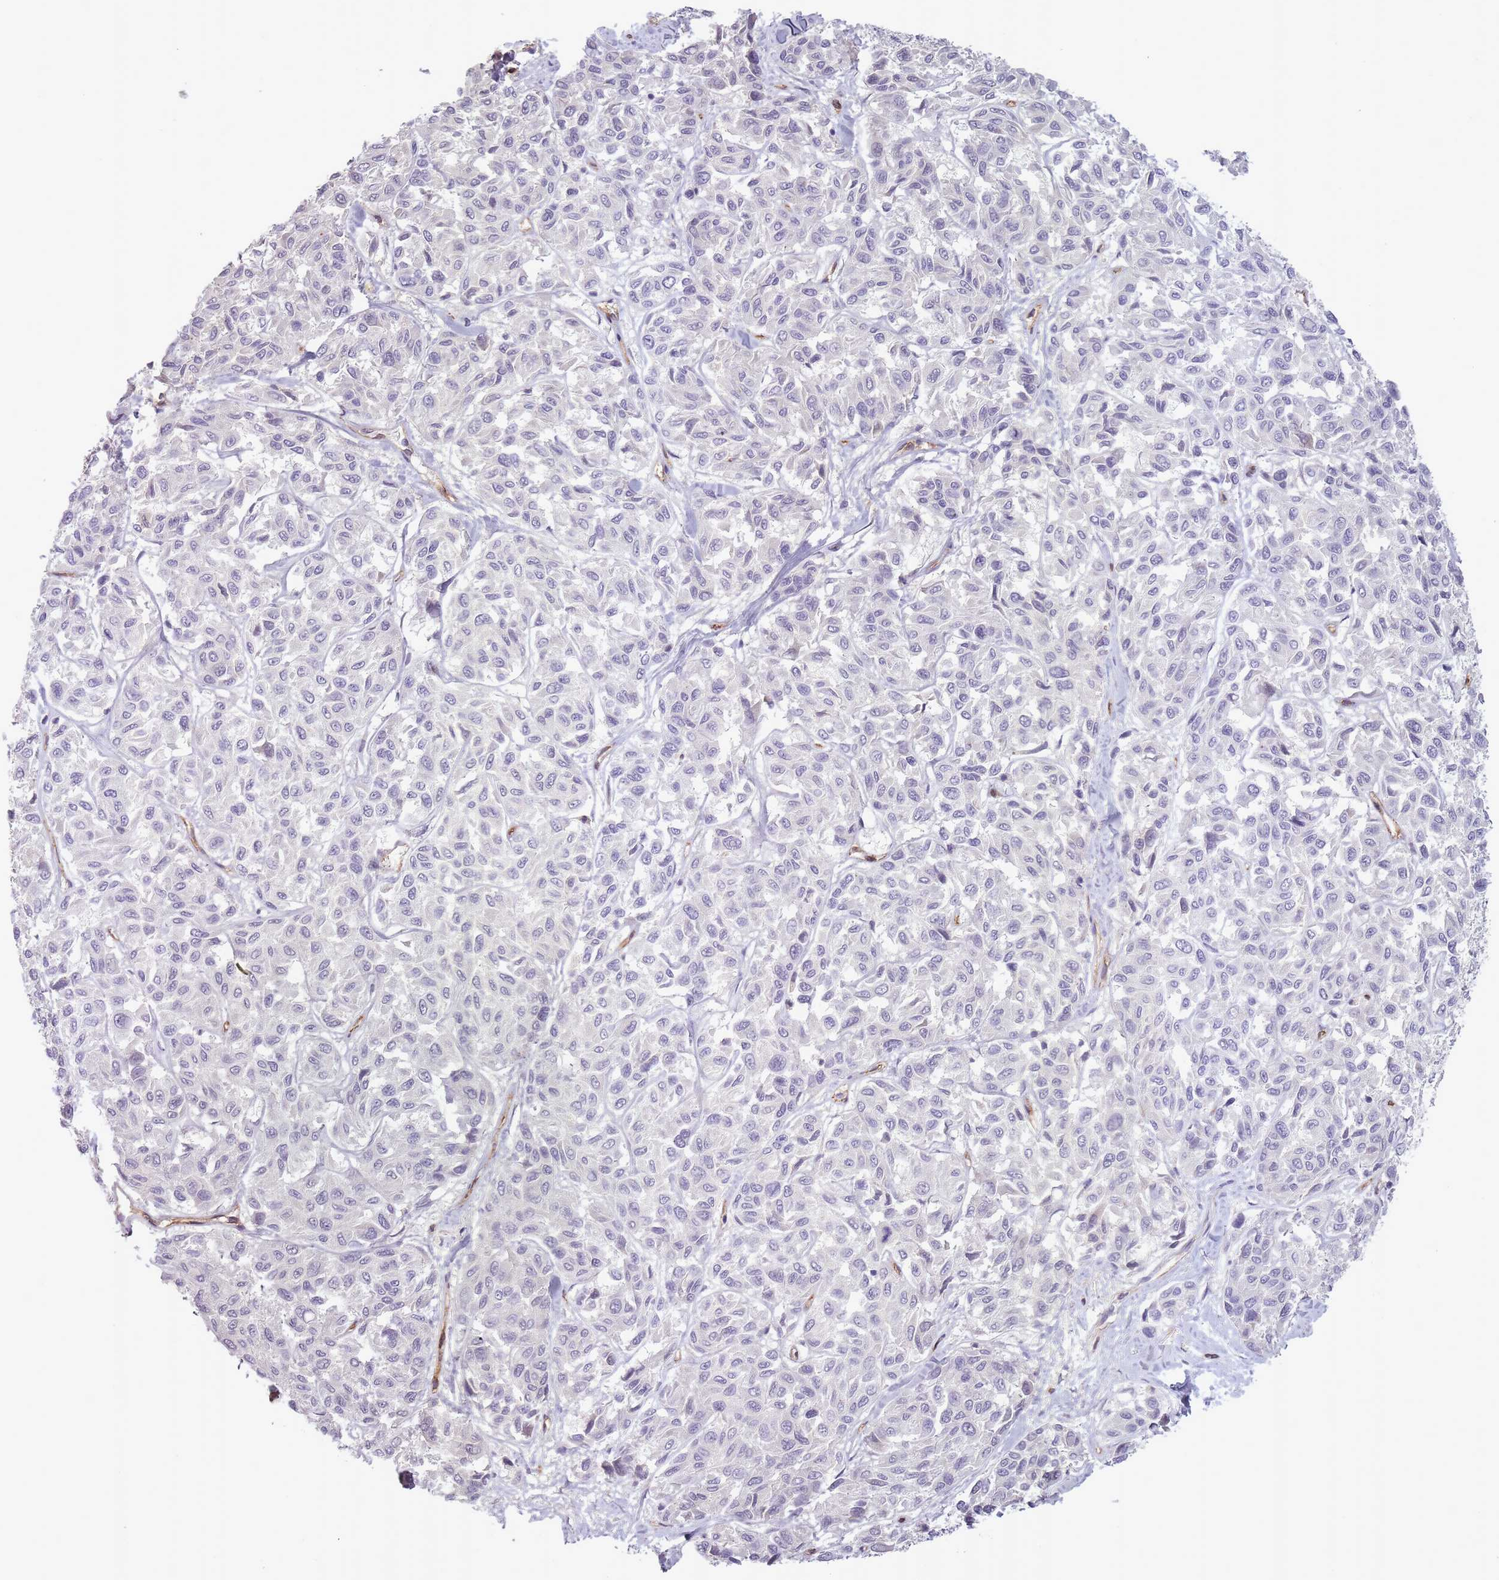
{"staining": {"intensity": "negative", "quantity": "none", "location": "none"}, "tissue": "melanoma", "cell_type": "Tumor cells", "image_type": "cancer", "snomed": [{"axis": "morphology", "description": "Malignant melanoma, NOS"}, {"axis": "topography", "description": "Skin"}], "caption": "Human melanoma stained for a protein using immunohistochemistry demonstrates no expression in tumor cells.", "gene": "SLC8A2", "patient": {"sex": "female", "age": 66}}